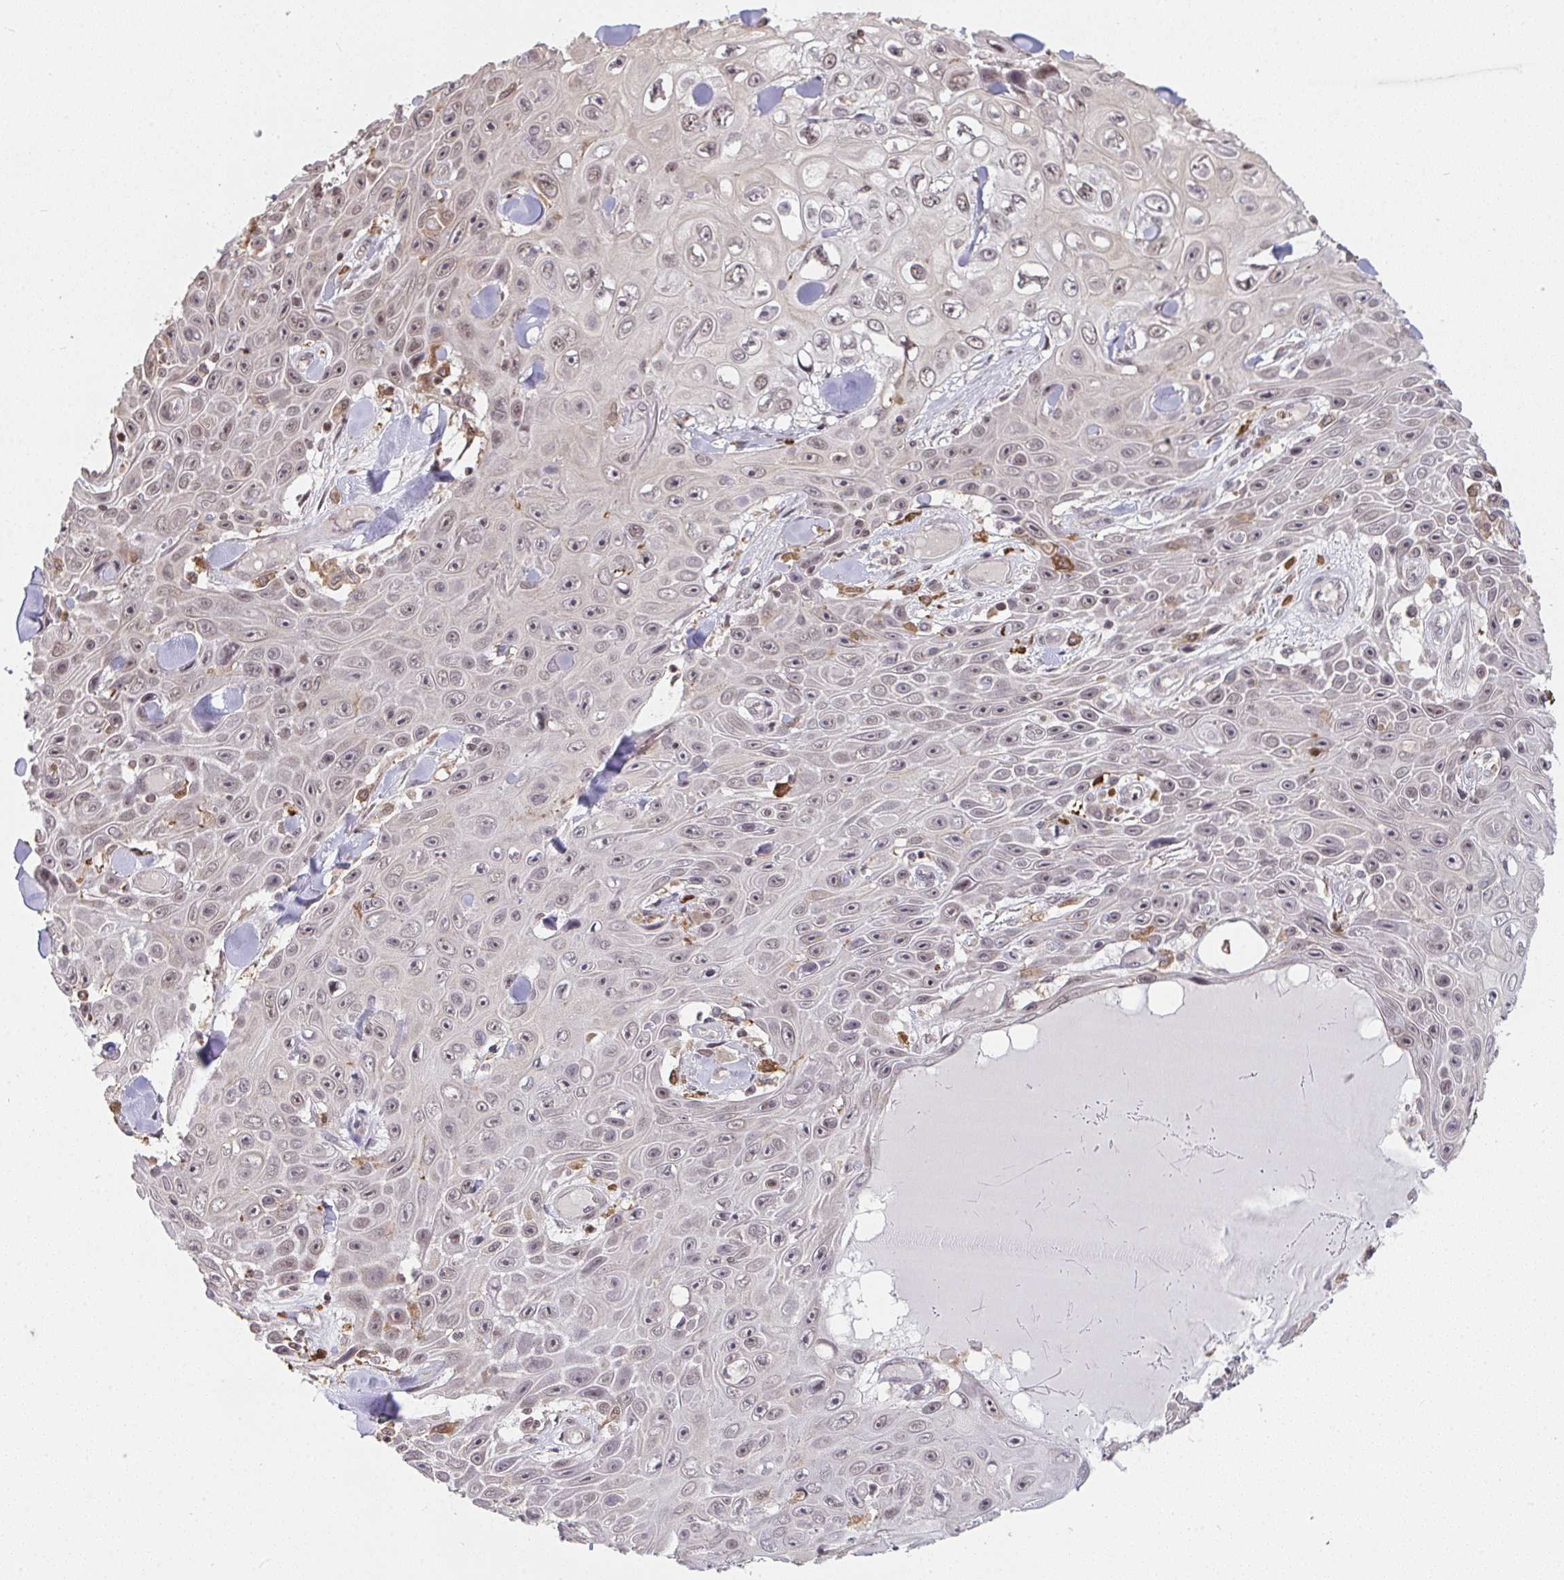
{"staining": {"intensity": "negative", "quantity": "none", "location": "none"}, "tissue": "skin cancer", "cell_type": "Tumor cells", "image_type": "cancer", "snomed": [{"axis": "morphology", "description": "Squamous cell carcinoma, NOS"}, {"axis": "topography", "description": "Skin"}], "caption": "Immunohistochemical staining of squamous cell carcinoma (skin) displays no significant positivity in tumor cells.", "gene": "SAP30", "patient": {"sex": "male", "age": 82}}